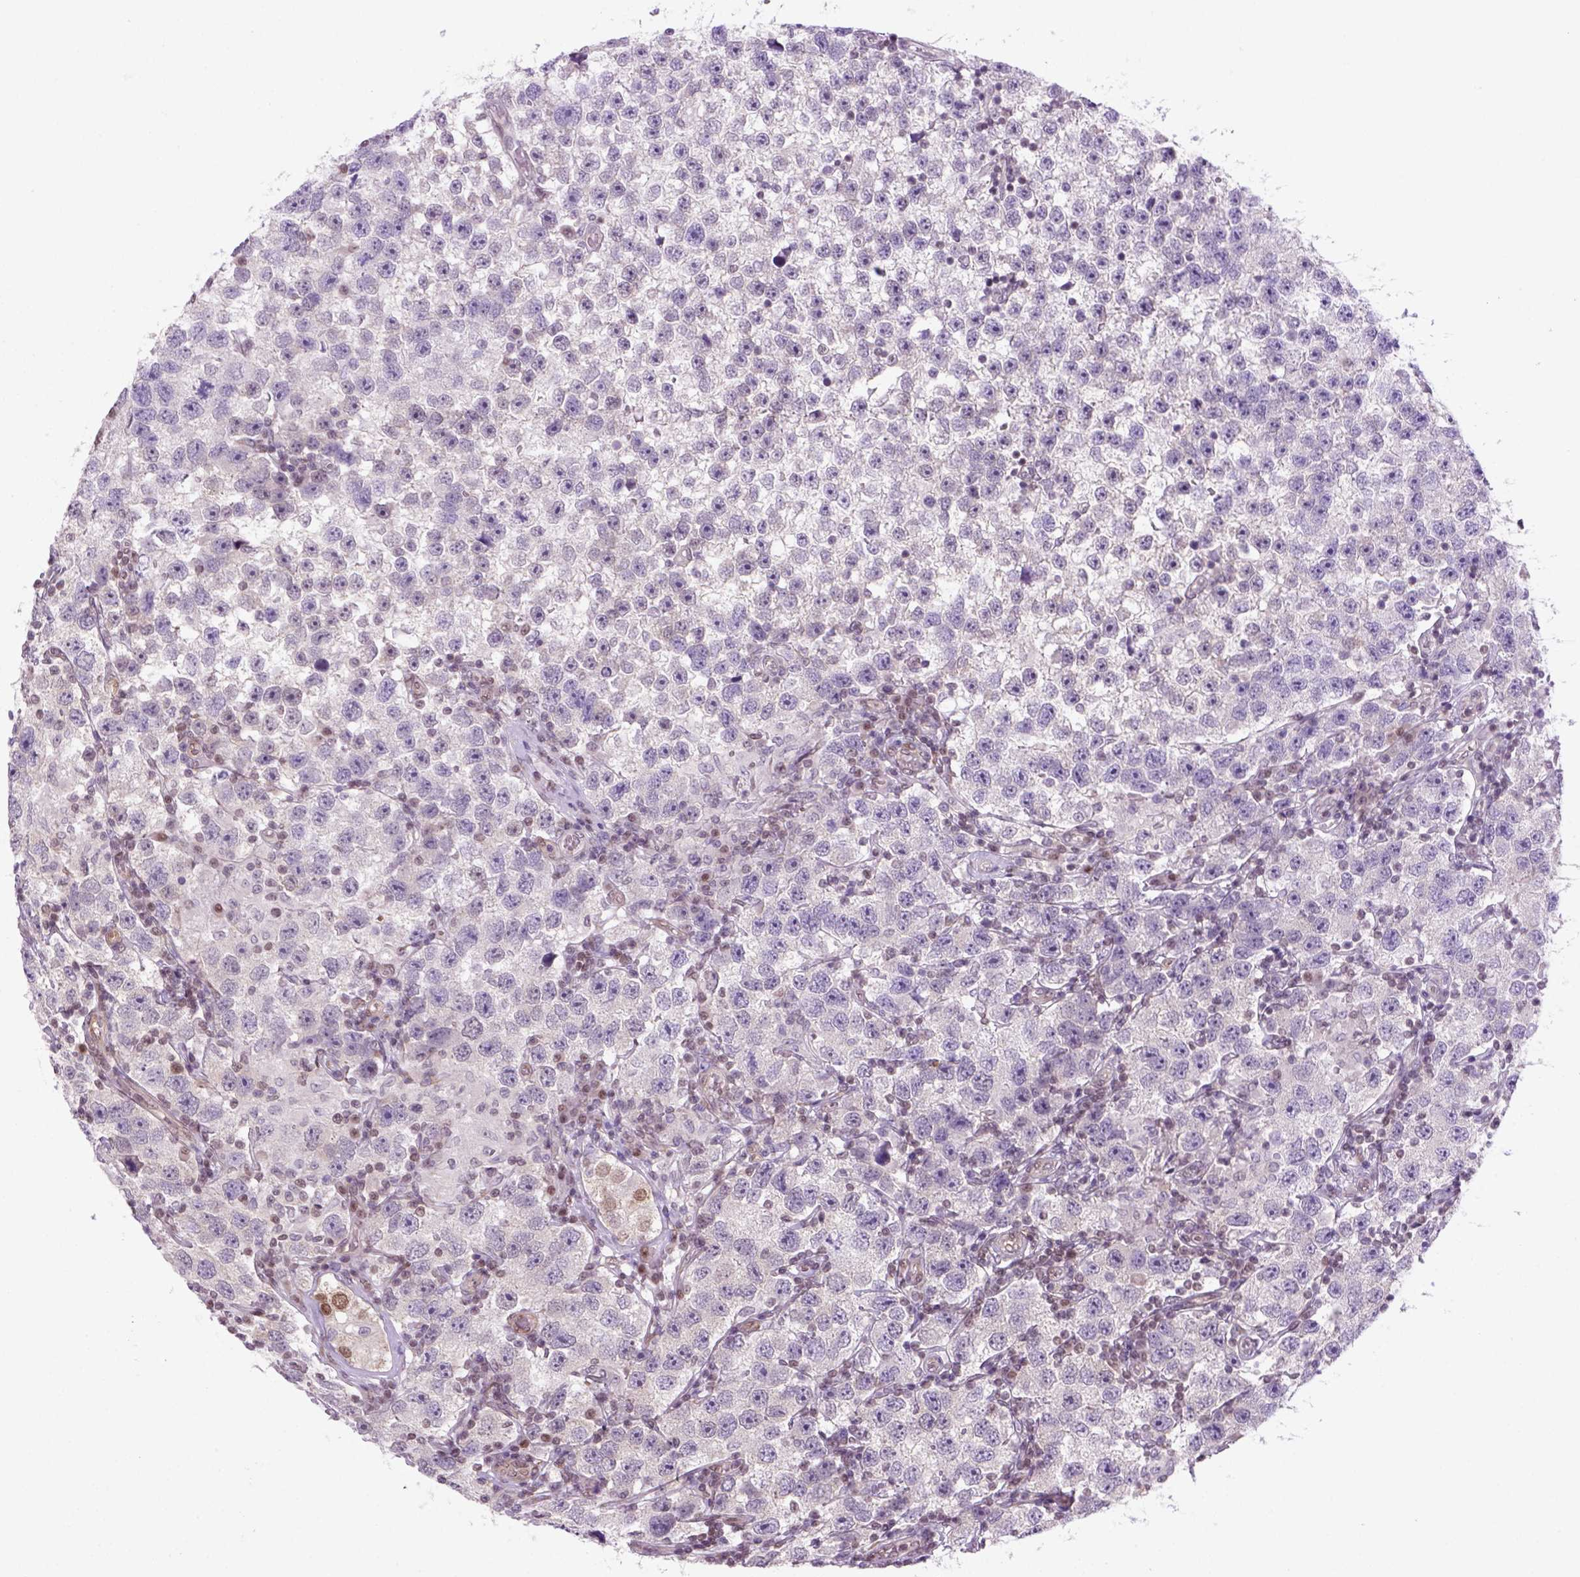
{"staining": {"intensity": "negative", "quantity": "none", "location": "none"}, "tissue": "testis cancer", "cell_type": "Tumor cells", "image_type": "cancer", "snomed": [{"axis": "morphology", "description": "Seminoma, NOS"}, {"axis": "topography", "description": "Testis"}], "caption": "An immunohistochemistry histopathology image of seminoma (testis) is shown. There is no staining in tumor cells of seminoma (testis). (DAB (3,3'-diaminobenzidine) IHC visualized using brightfield microscopy, high magnification).", "gene": "MGMT", "patient": {"sex": "male", "age": 26}}